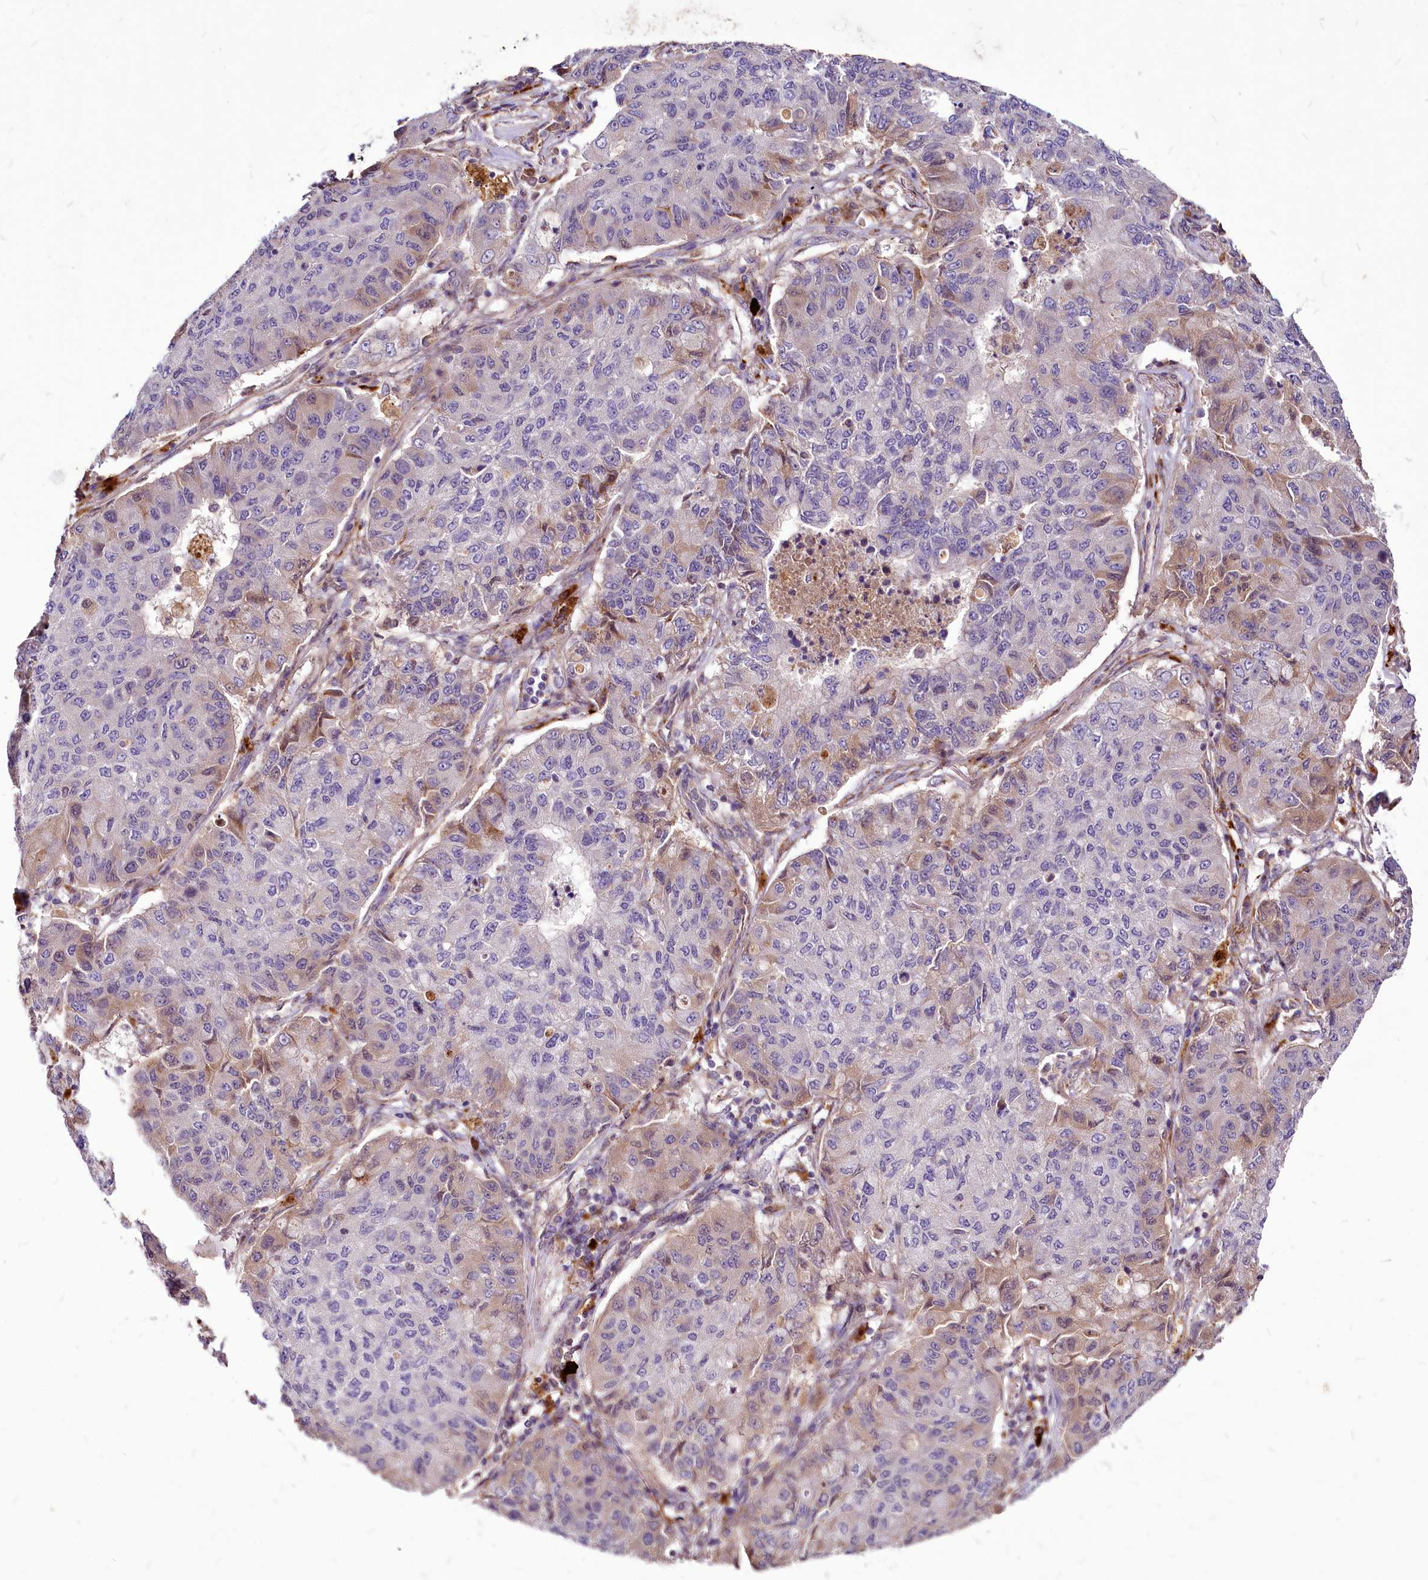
{"staining": {"intensity": "negative", "quantity": "none", "location": "none"}, "tissue": "lung cancer", "cell_type": "Tumor cells", "image_type": "cancer", "snomed": [{"axis": "morphology", "description": "Squamous cell carcinoma, NOS"}, {"axis": "topography", "description": "Lung"}], "caption": "Immunohistochemistry micrograph of lung cancer (squamous cell carcinoma) stained for a protein (brown), which reveals no positivity in tumor cells.", "gene": "C11orf86", "patient": {"sex": "male", "age": 74}}